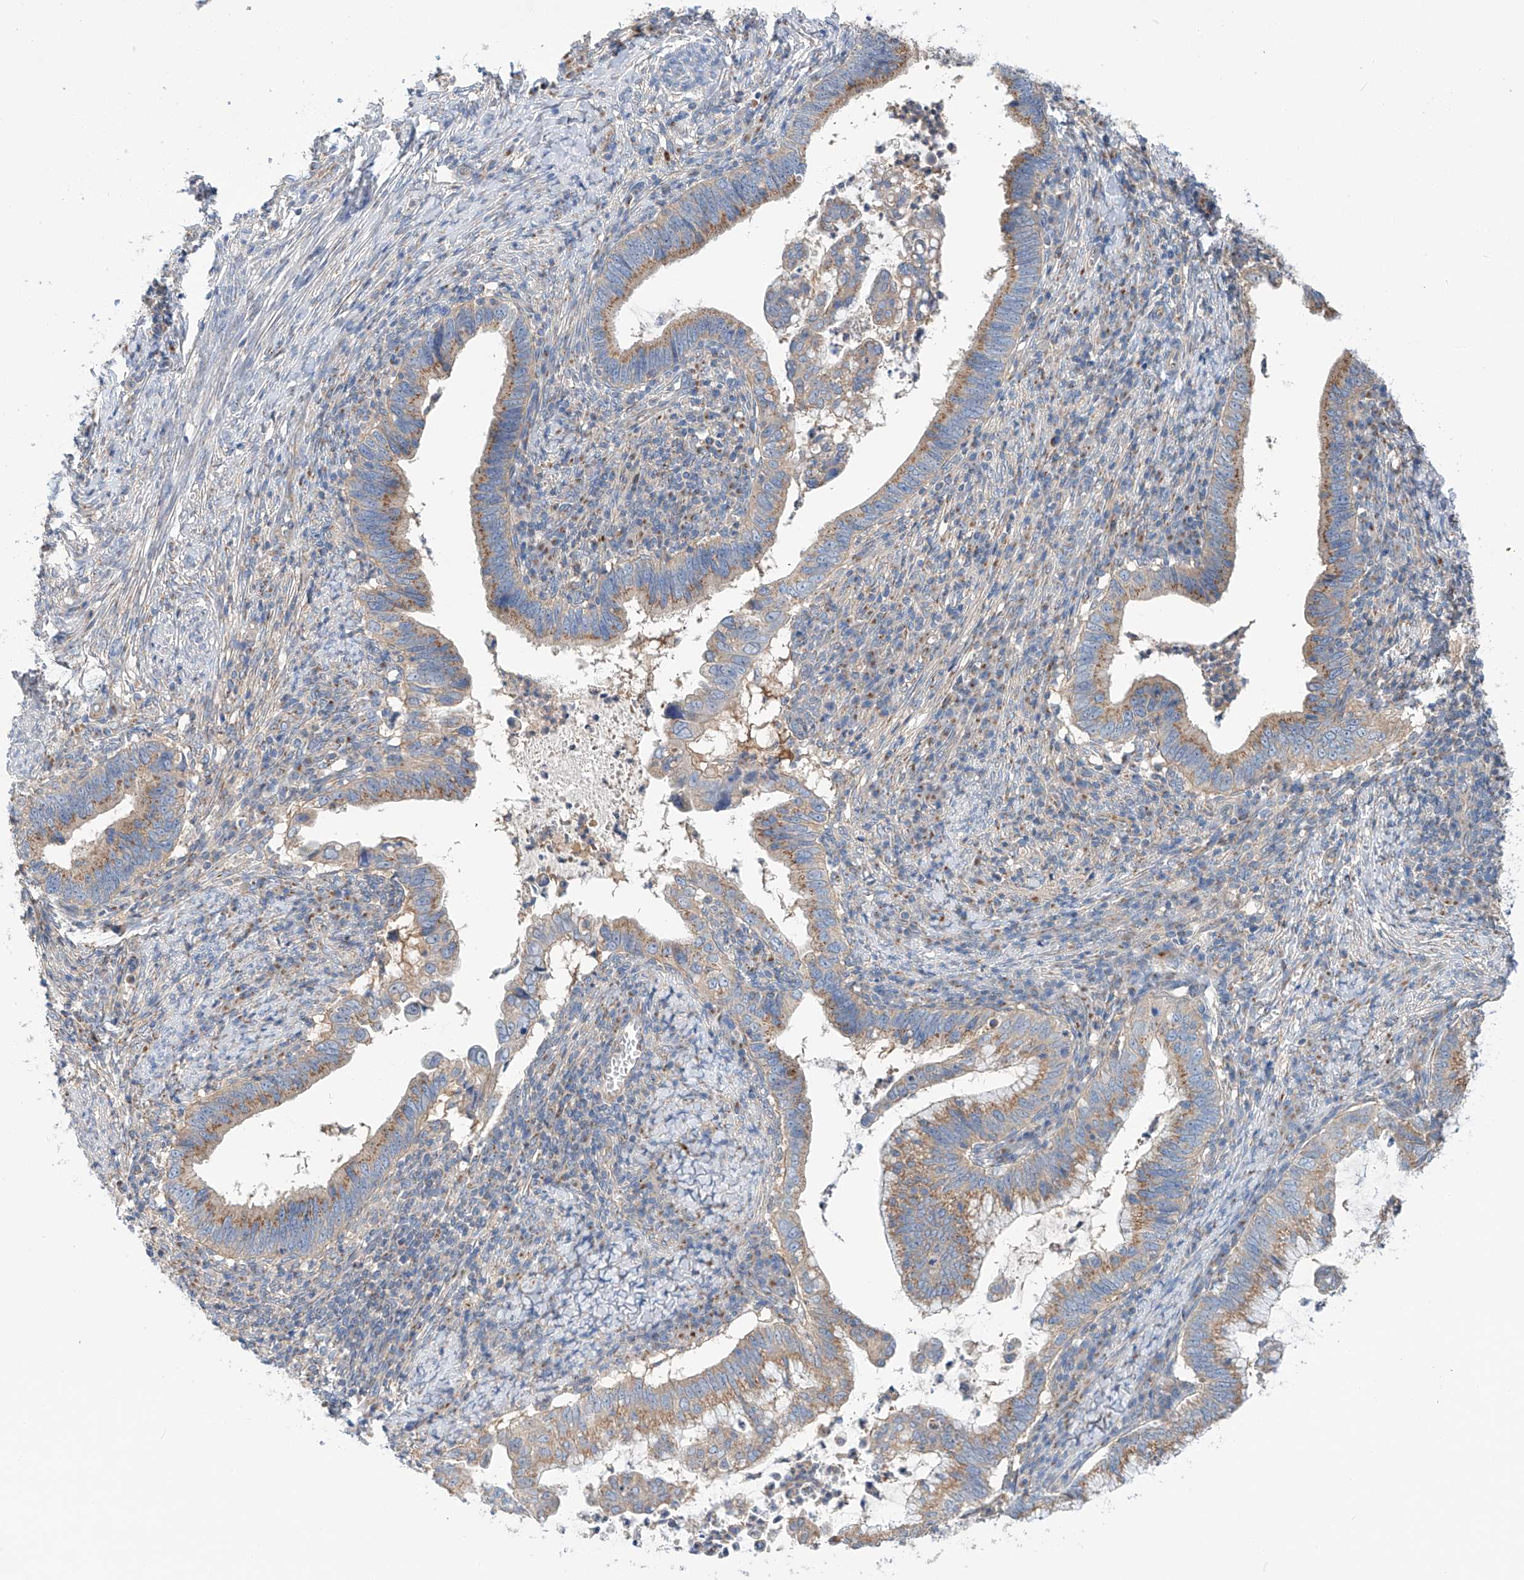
{"staining": {"intensity": "moderate", "quantity": ">75%", "location": "cytoplasmic/membranous"}, "tissue": "cervical cancer", "cell_type": "Tumor cells", "image_type": "cancer", "snomed": [{"axis": "morphology", "description": "Adenocarcinoma, NOS"}, {"axis": "topography", "description": "Cervix"}], "caption": "This is a histology image of IHC staining of cervical cancer, which shows moderate positivity in the cytoplasmic/membranous of tumor cells.", "gene": "SLC22A7", "patient": {"sex": "female", "age": 36}}